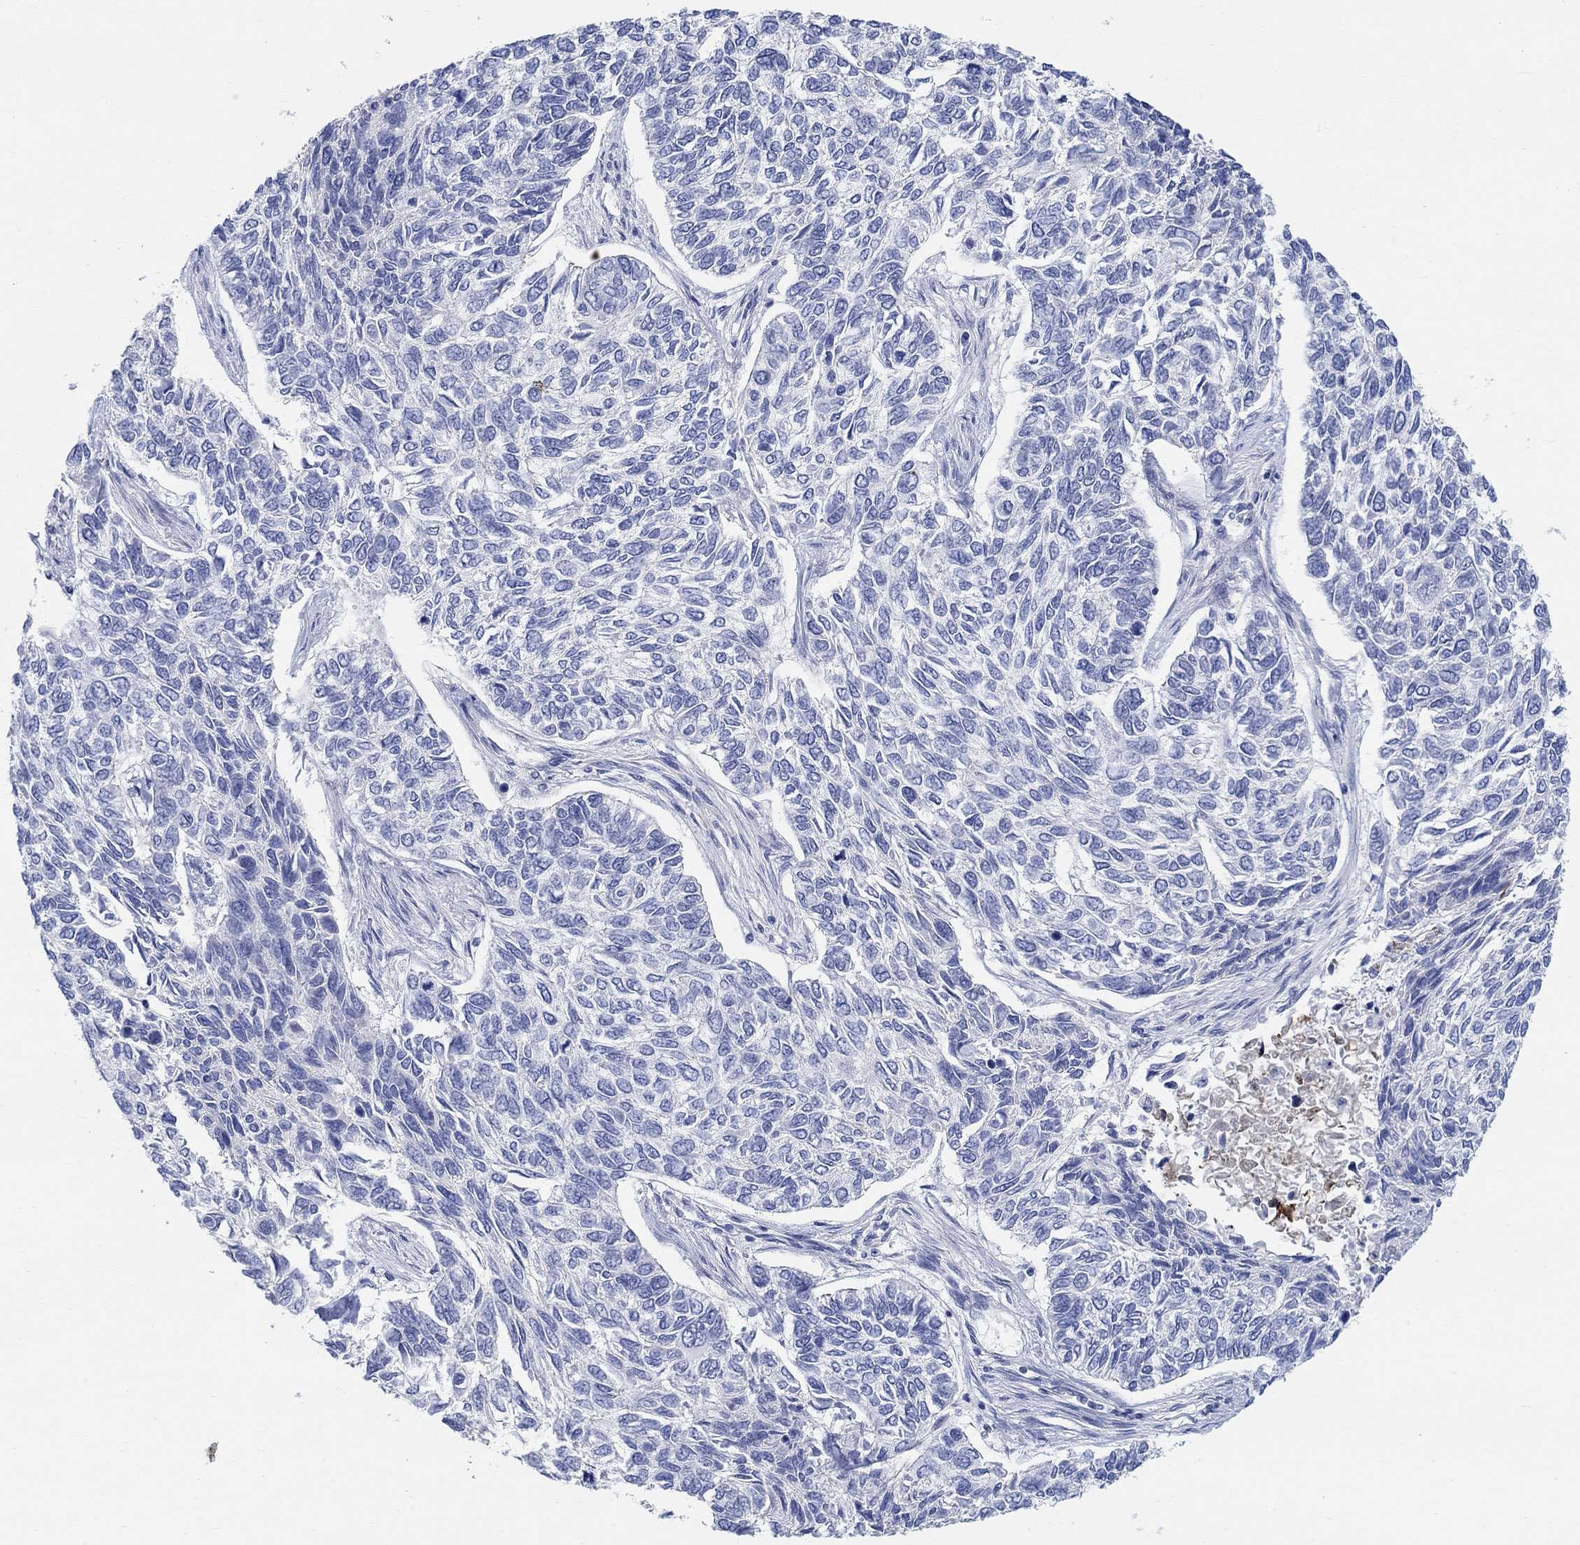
{"staining": {"intensity": "negative", "quantity": "none", "location": "none"}, "tissue": "skin cancer", "cell_type": "Tumor cells", "image_type": "cancer", "snomed": [{"axis": "morphology", "description": "Basal cell carcinoma"}, {"axis": "topography", "description": "Skin"}], "caption": "This is a photomicrograph of IHC staining of skin basal cell carcinoma, which shows no expression in tumor cells. The staining was performed using DAB (3,3'-diaminobenzidine) to visualize the protein expression in brown, while the nuclei were stained in blue with hematoxylin (Magnification: 20x).", "gene": "NAV3", "patient": {"sex": "female", "age": 65}}